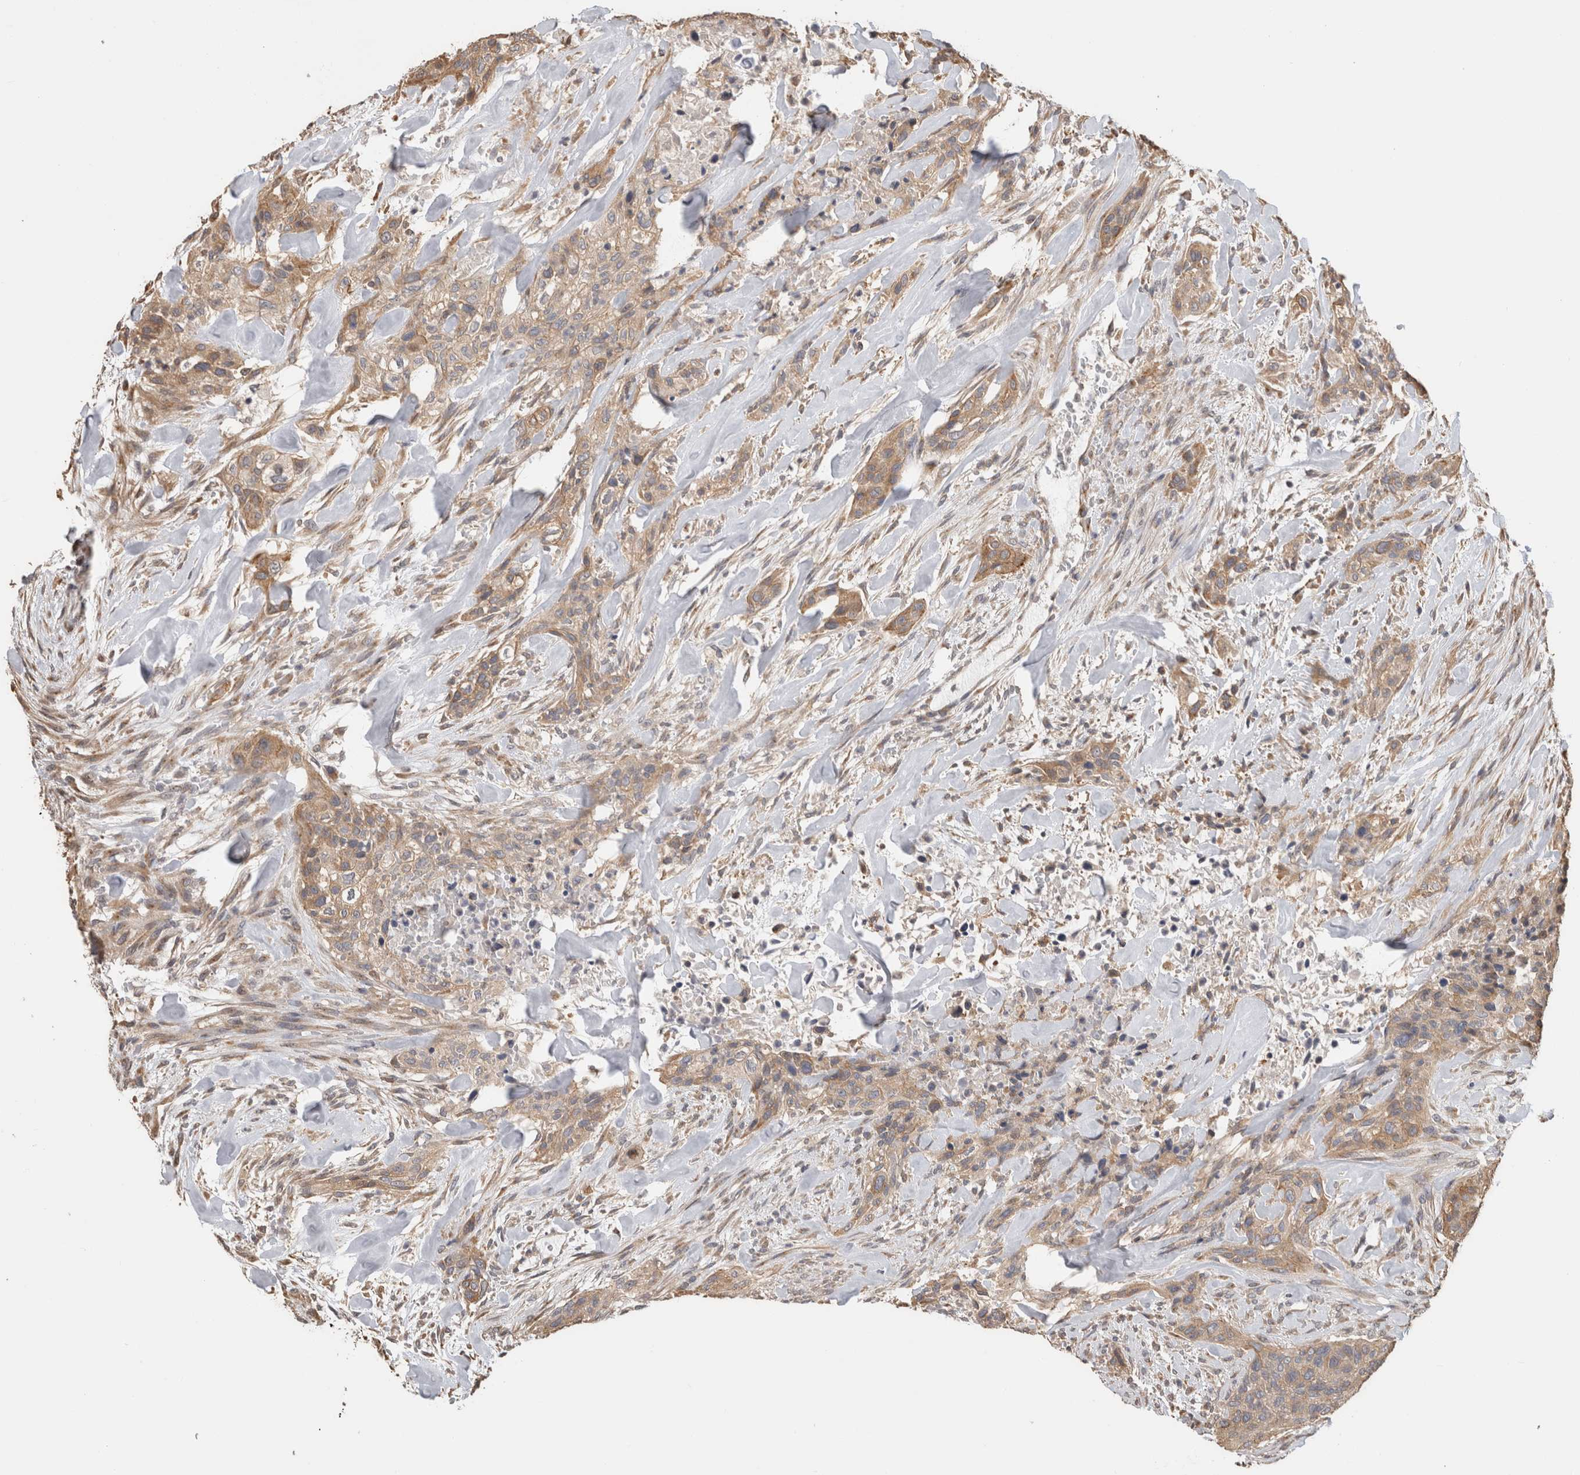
{"staining": {"intensity": "moderate", "quantity": ">75%", "location": "cytoplasmic/membranous"}, "tissue": "urothelial cancer", "cell_type": "Tumor cells", "image_type": "cancer", "snomed": [{"axis": "morphology", "description": "Urothelial carcinoma, High grade"}, {"axis": "topography", "description": "Urinary bladder"}], "caption": "Immunohistochemistry (IHC) of high-grade urothelial carcinoma displays medium levels of moderate cytoplasmic/membranous positivity in approximately >75% of tumor cells.", "gene": "CLIP1", "patient": {"sex": "male", "age": 35}}